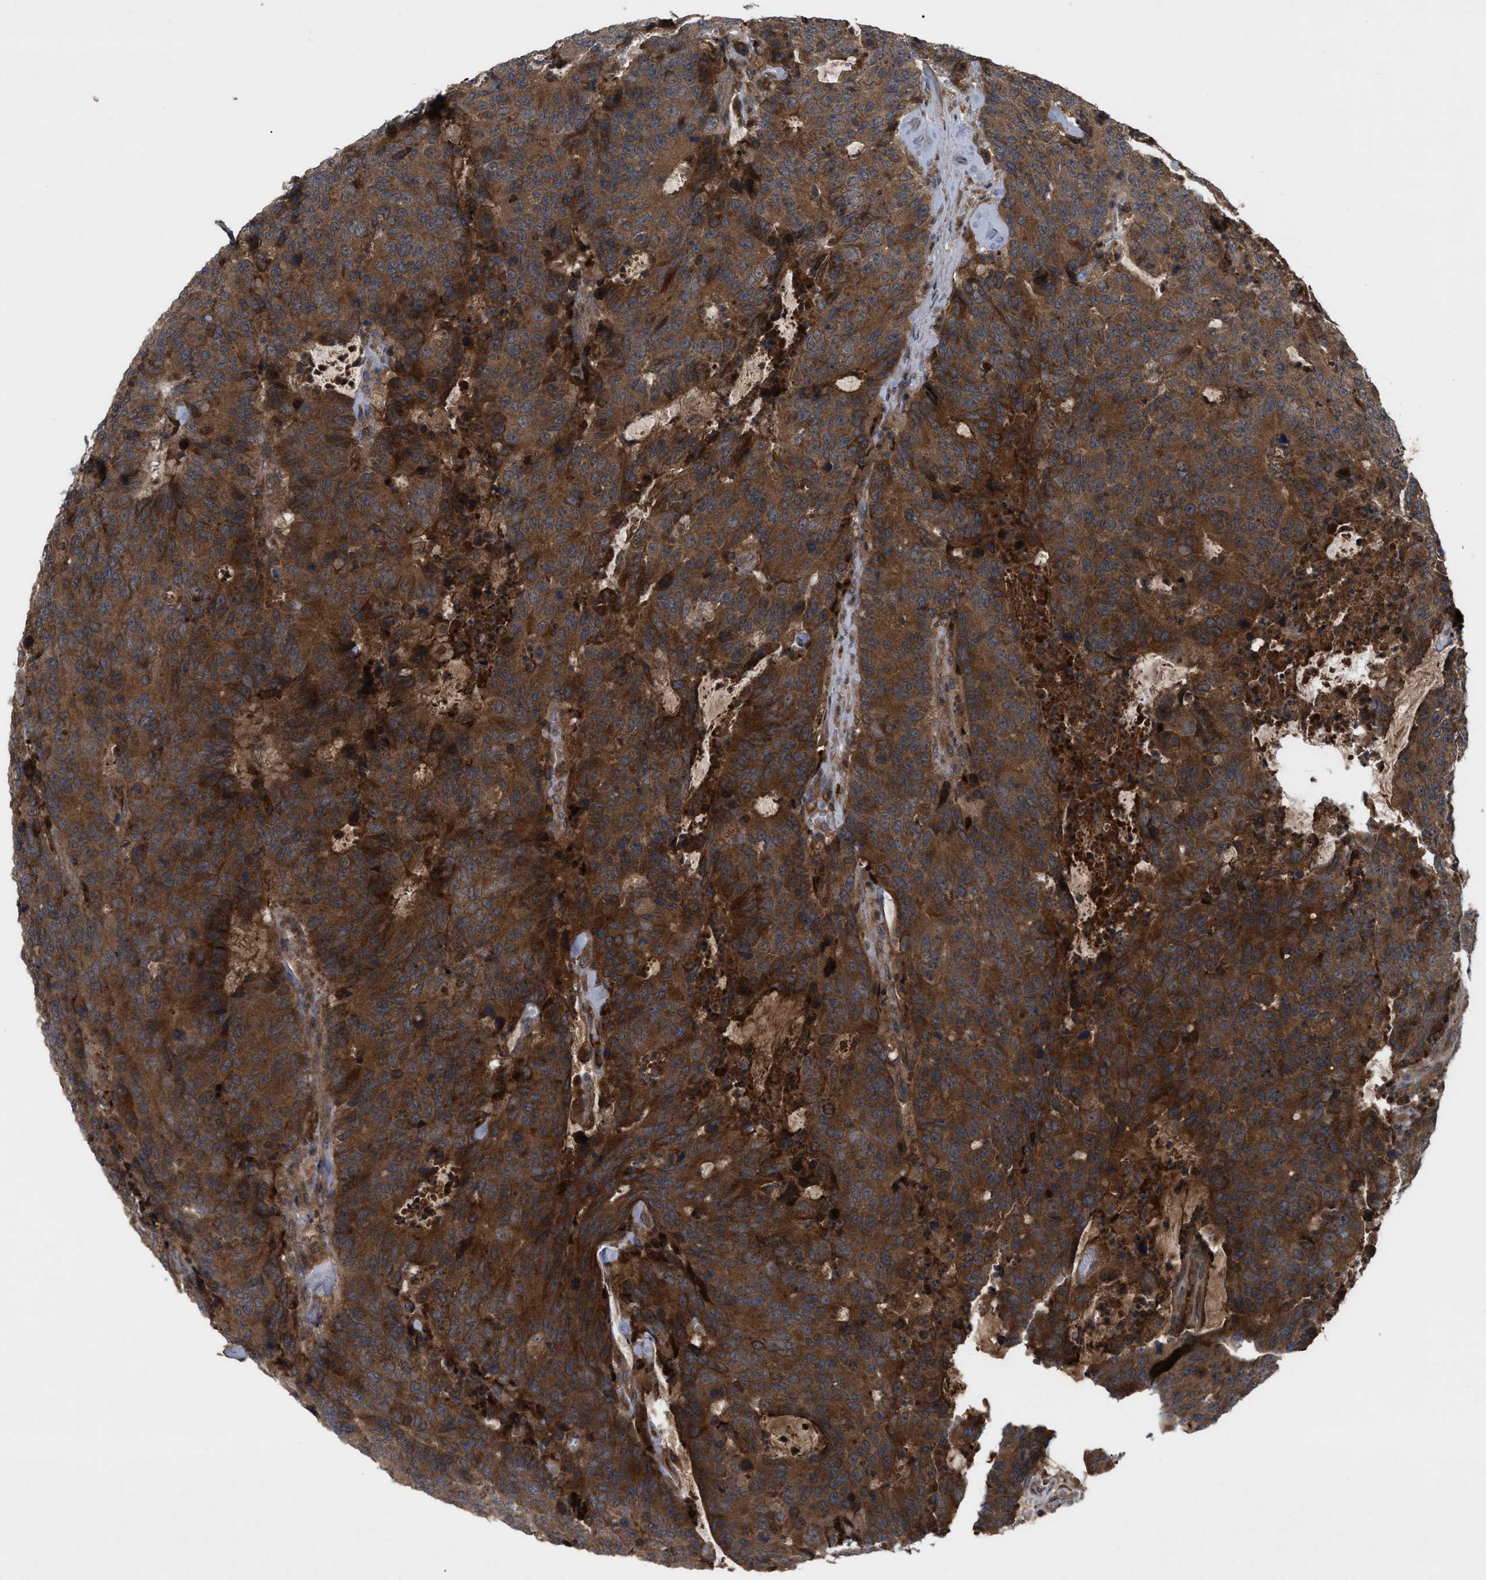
{"staining": {"intensity": "strong", "quantity": ">75%", "location": "cytoplasmic/membranous"}, "tissue": "colorectal cancer", "cell_type": "Tumor cells", "image_type": "cancer", "snomed": [{"axis": "morphology", "description": "Adenocarcinoma, NOS"}, {"axis": "topography", "description": "Colon"}], "caption": "Strong cytoplasmic/membranous expression for a protein is appreciated in approximately >75% of tumor cells of colorectal cancer (adenocarcinoma) using immunohistochemistry.", "gene": "RAB2A", "patient": {"sex": "female", "age": 86}}